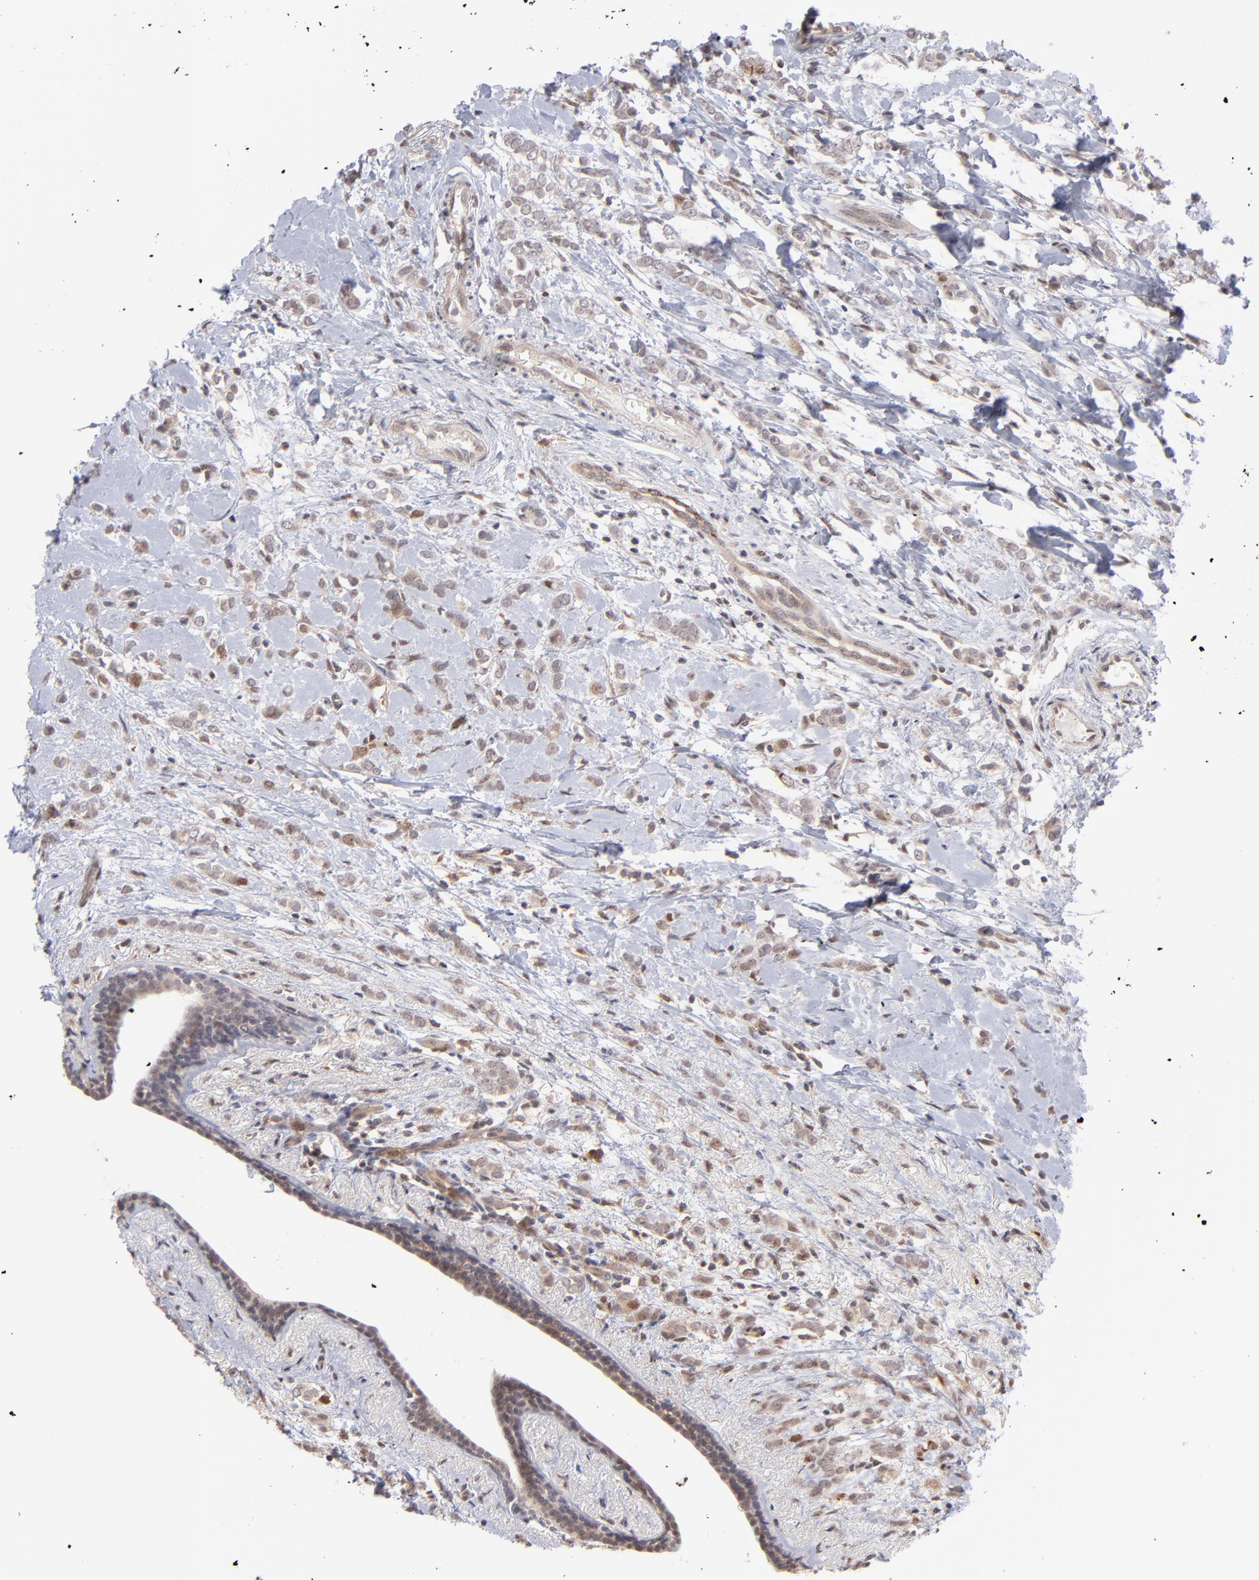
{"staining": {"intensity": "weak", "quantity": "<25%", "location": "nuclear"}, "tissue": "breast cancer", "cell_type": "Tumor cells", "image_type": "cancer", "snomed": [{"axis": "morphology", "description": "Normal tissue, NOS"}, {"axis": "morphology", "description": "Lobular carcinoma"}, {"axis": "topography", "description": "Breast"}], "caption": "Photomicrograph shows no significant protein expression in tumor cells of breast lobular carcinoma.", "gene": "OAS1", "patient": {"sex": "female", "age": 47}}